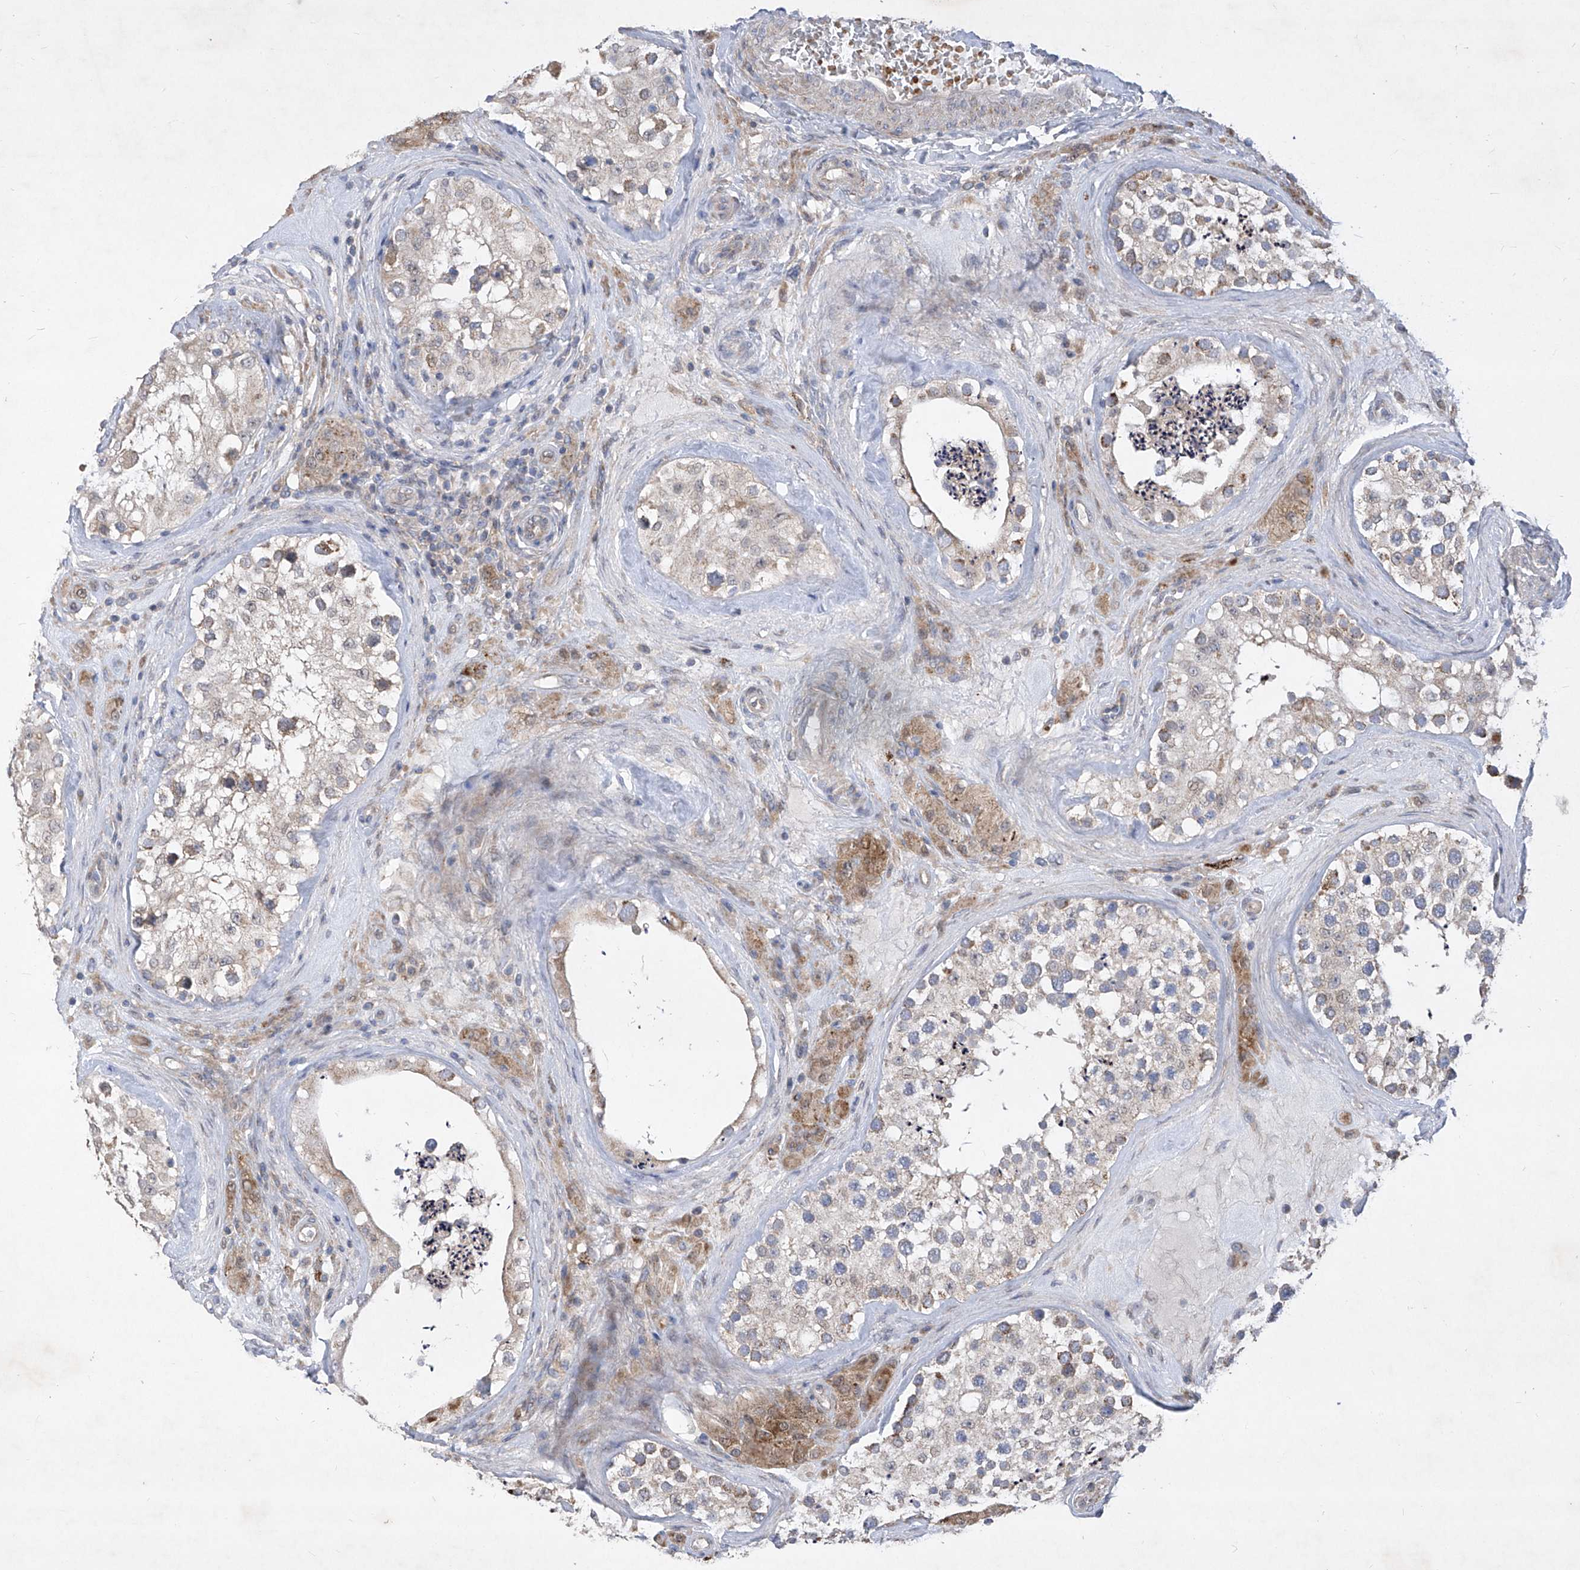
{"staining": {"intensity": "moderate", "quantity": "<25%", "location": "cytoplasmic/membranous"}, "tissue": "testis", "cell_type": "Cells in seminiferous ducts", "image_type": "normal", "snomed": [{"axis": "morphology", "description": "Normal tissue, NOS"}, {"axis": "topography", "description": "Testis"}], "caption": "Protein staining of unremarkable testis demonstrates moderate cytoplasmic/membranous positivity in approximately <25% of cells in seminiferous ducts. (DAB (3,3'-diaminobenzidine) IHC with brightfield microscopy, high magnification).", "gene": "COQ3", "patient": {"sex": "male", "age": 46}}